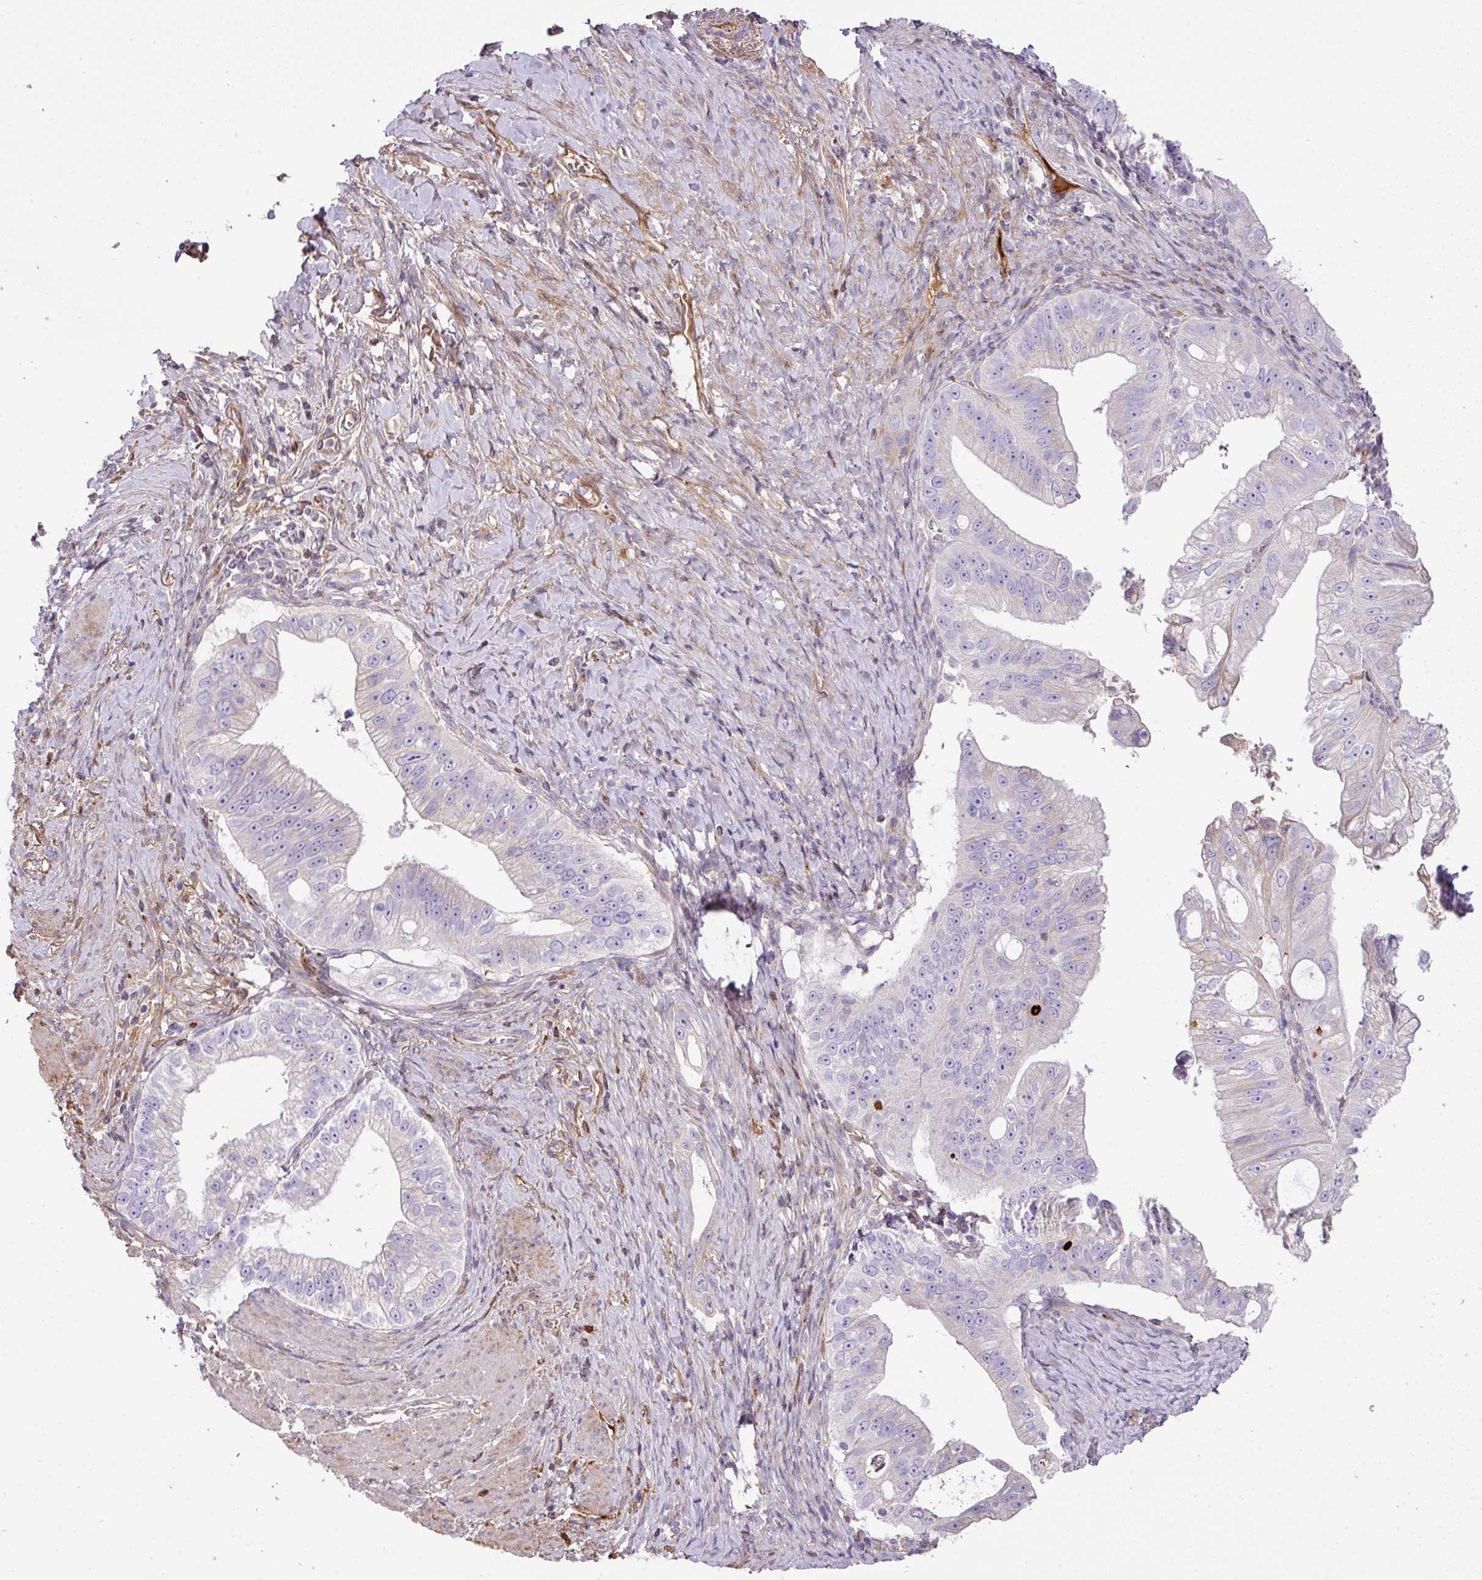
{"staining": {"intensity": "moderate", "quantity": "<25%", "location": "cytoplasmic/membranous"}, "tissue": "pancreatic cancer", "cell_type": "Tumor cells", "image_type": "cancer", "snomed": [{"axis": "morphology", "description": "Adenocarcinoma, NOS"}, {"axis": "topography", "description": "Pancreas"}], "caption": "Protein analysis of adenocarcinoma (pancreatic) tissue reveals moderate cytoplasmic/membranous positivity in approximately <25% of tumor cells. The staining is performed using DAB (3,3'-diaminobenzidine) brown chromogen to label protein expression. The nuclei are counter-stained blue using hematoxylin.", "gene": "CTXN2", "patient": {"sex": "male", "age": 70}}